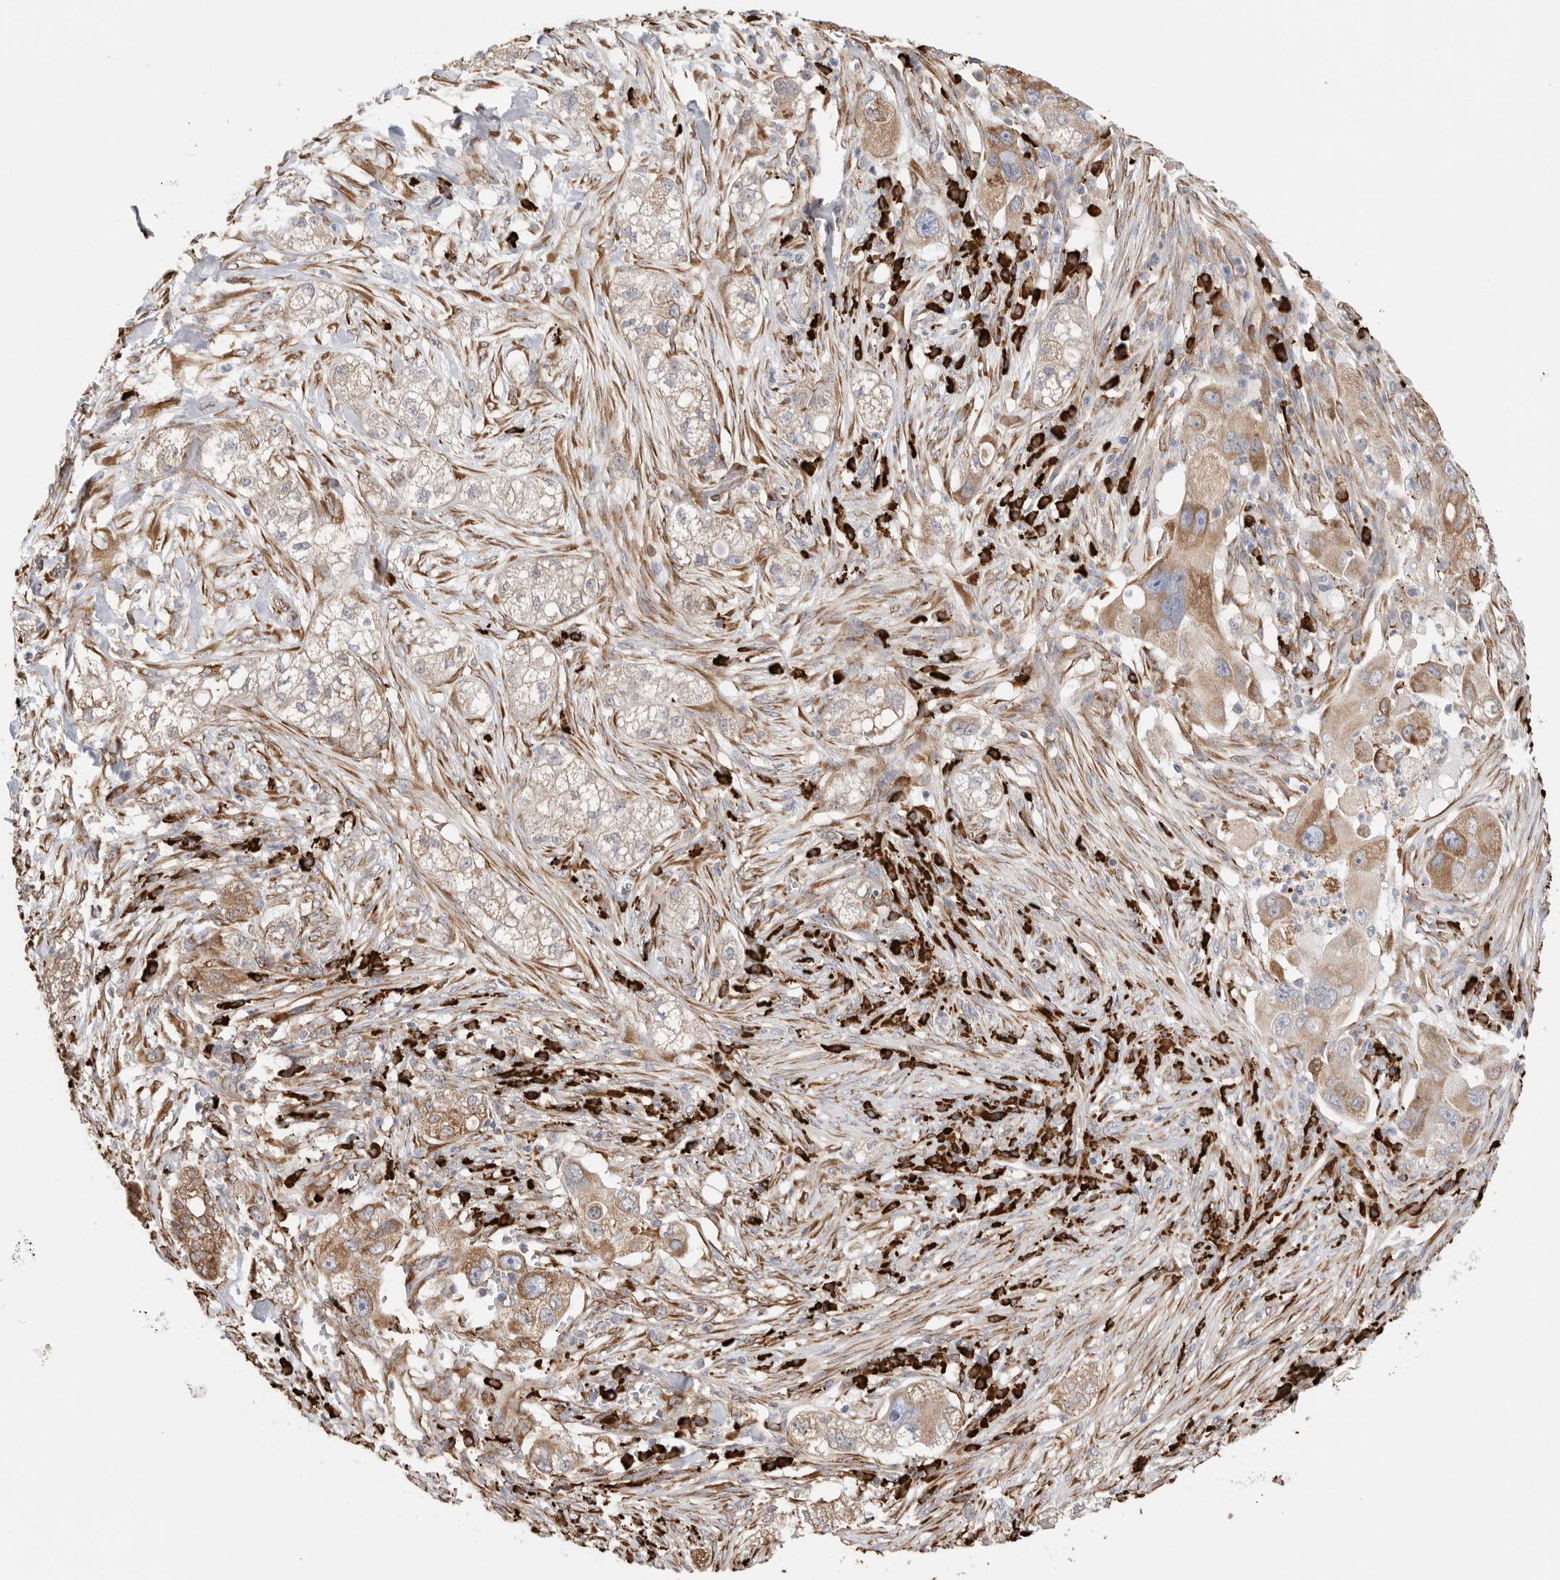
{"staining": {"intensity": "moderate", "quantity": "25%-75%", "location": "cytoplasmic/membranous"}, "tissue": "pancreatic cancer", "cell_type": "Tumor cells", "image_type": "cancer", "snomed": [{"axis": "morphology", "description": "Adenocarcinoma, NOS"}, {"axis": "topography", "description": "Pancreas"}], "caption": "A brown stain shows moderate cytoplasmic/membranous expression of a protein in human pancreatic cancer tumor cells. Using DAB (3,3'-diaminobenzidine) (brown) and hematoxylin (blue) stains, captured at high magnification using brightfield microscopy.", "gene": "BLOC1S5", "patient": {"sex": "female", "age": 78}}